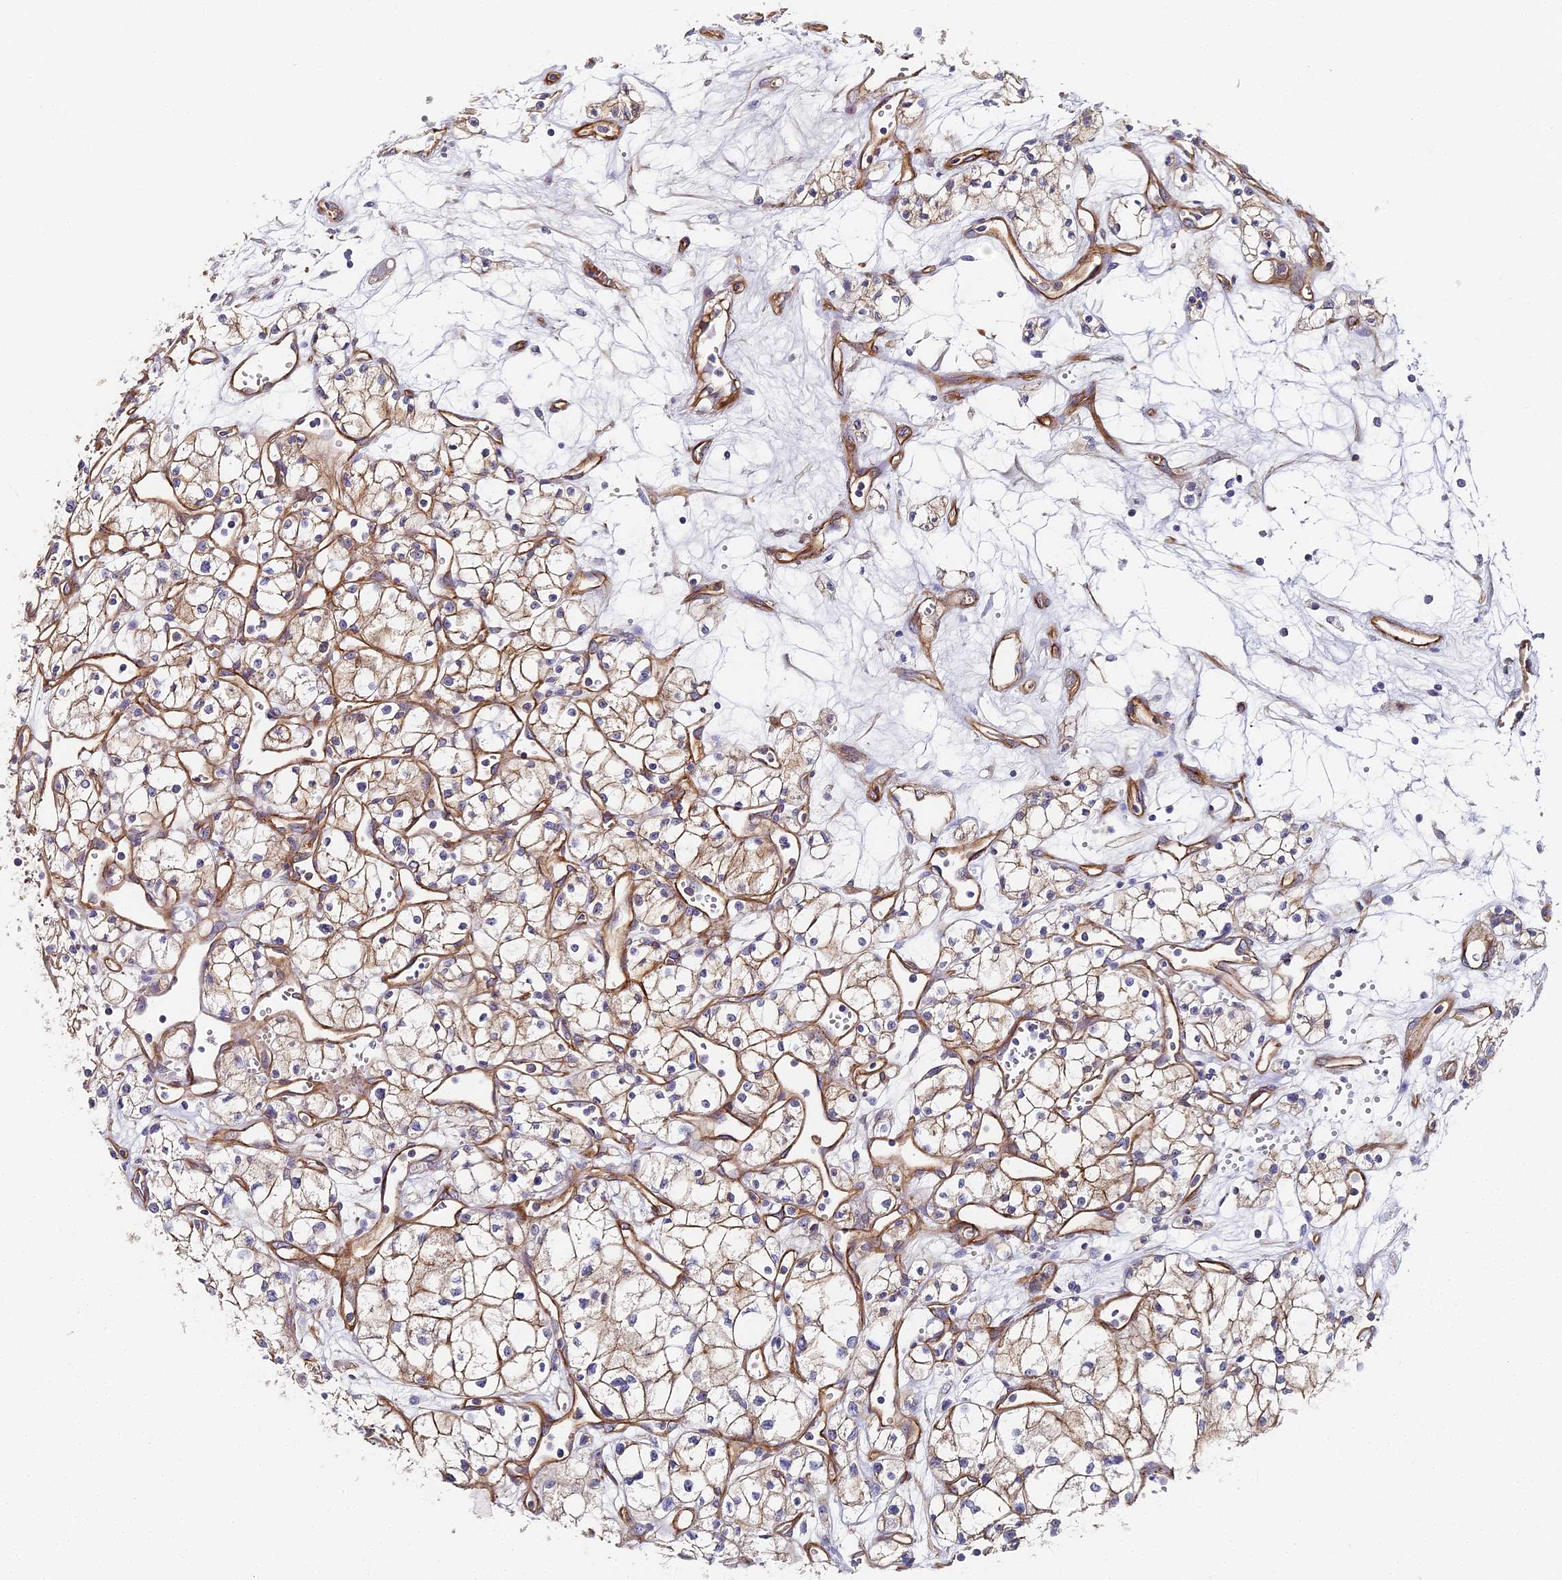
{"staining": {"intensity": "negative", "quantity": "none", "location": "none"}, "tissue": "renal cancer", "cell_type": "Tumor cells", "image_type": "cancer", "snomed": [{"axis": "morphology", "description": "Adenocarcinoma, NOS"}, {"axis": "topography", "description": "Kidney"}], "caption": "A high-resolution histopathology image shows immunohistochemistry (IHC) staining of adenocarcinoma (renal), which reveals no significant positivity in tumor cells.", "gene": "CCDC30", "patient": {"sex": "male", "age": 59}}